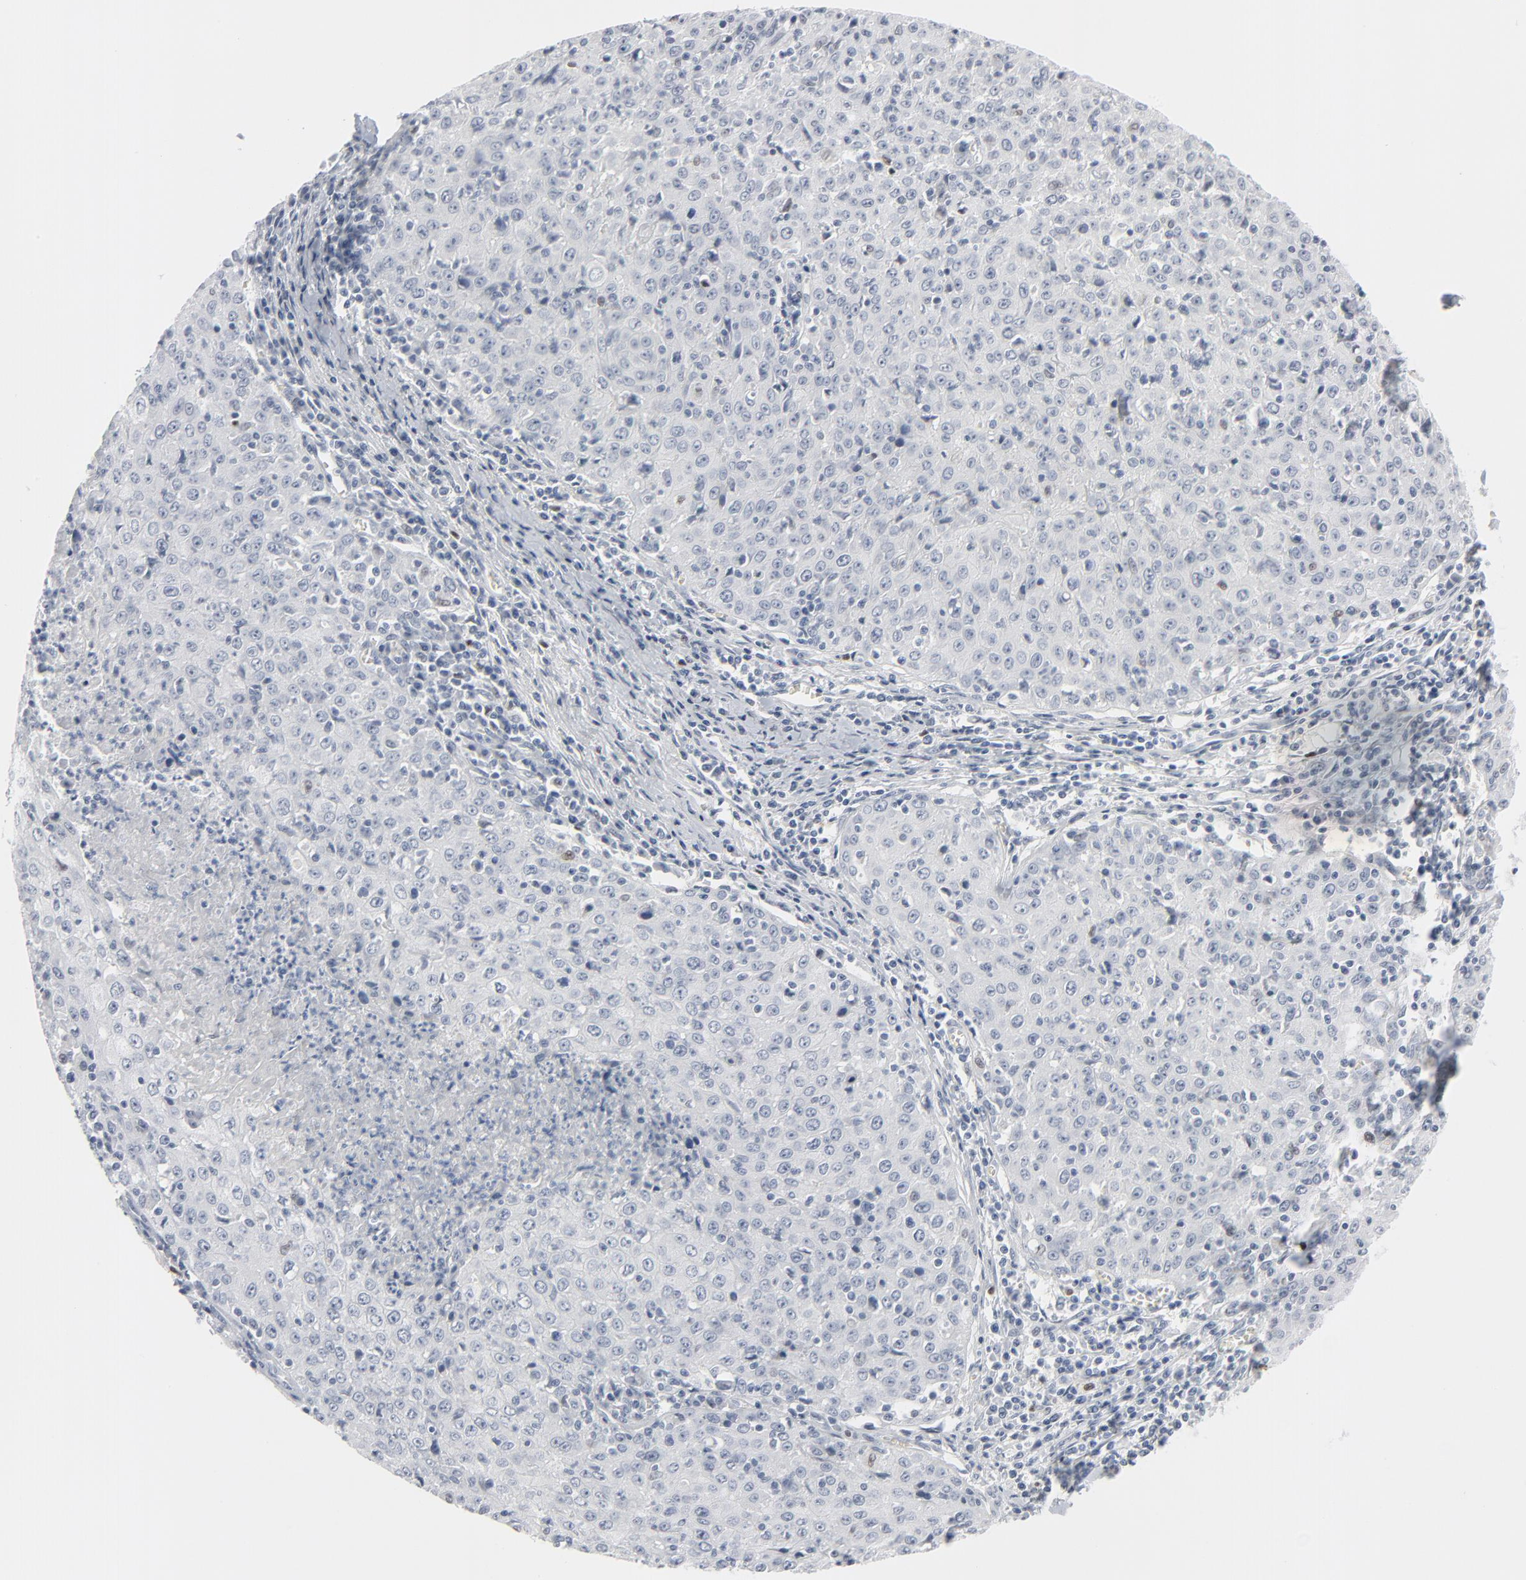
{"staining": {"intensity": "negative", "quantity": "none", "location": "none"}, "tissue": "cervical cancer", "cell_type": "Tumor cells", "image_type": "cancer", "snomed": [{"axis": "morphology", "description": "Adenocarcinoma, NOS"}, {"axis": "topography", "description": "Cervix"}], "caption": "High magnification brightfield microscopy of cervical cancer (adenocarcinoma) stained with DAB (brown) and counterstained with hematoxylin (blue): tumor cells show no significant positivity.", "gene": "MITF", "patient": {"sex": "female", "age": 47}}